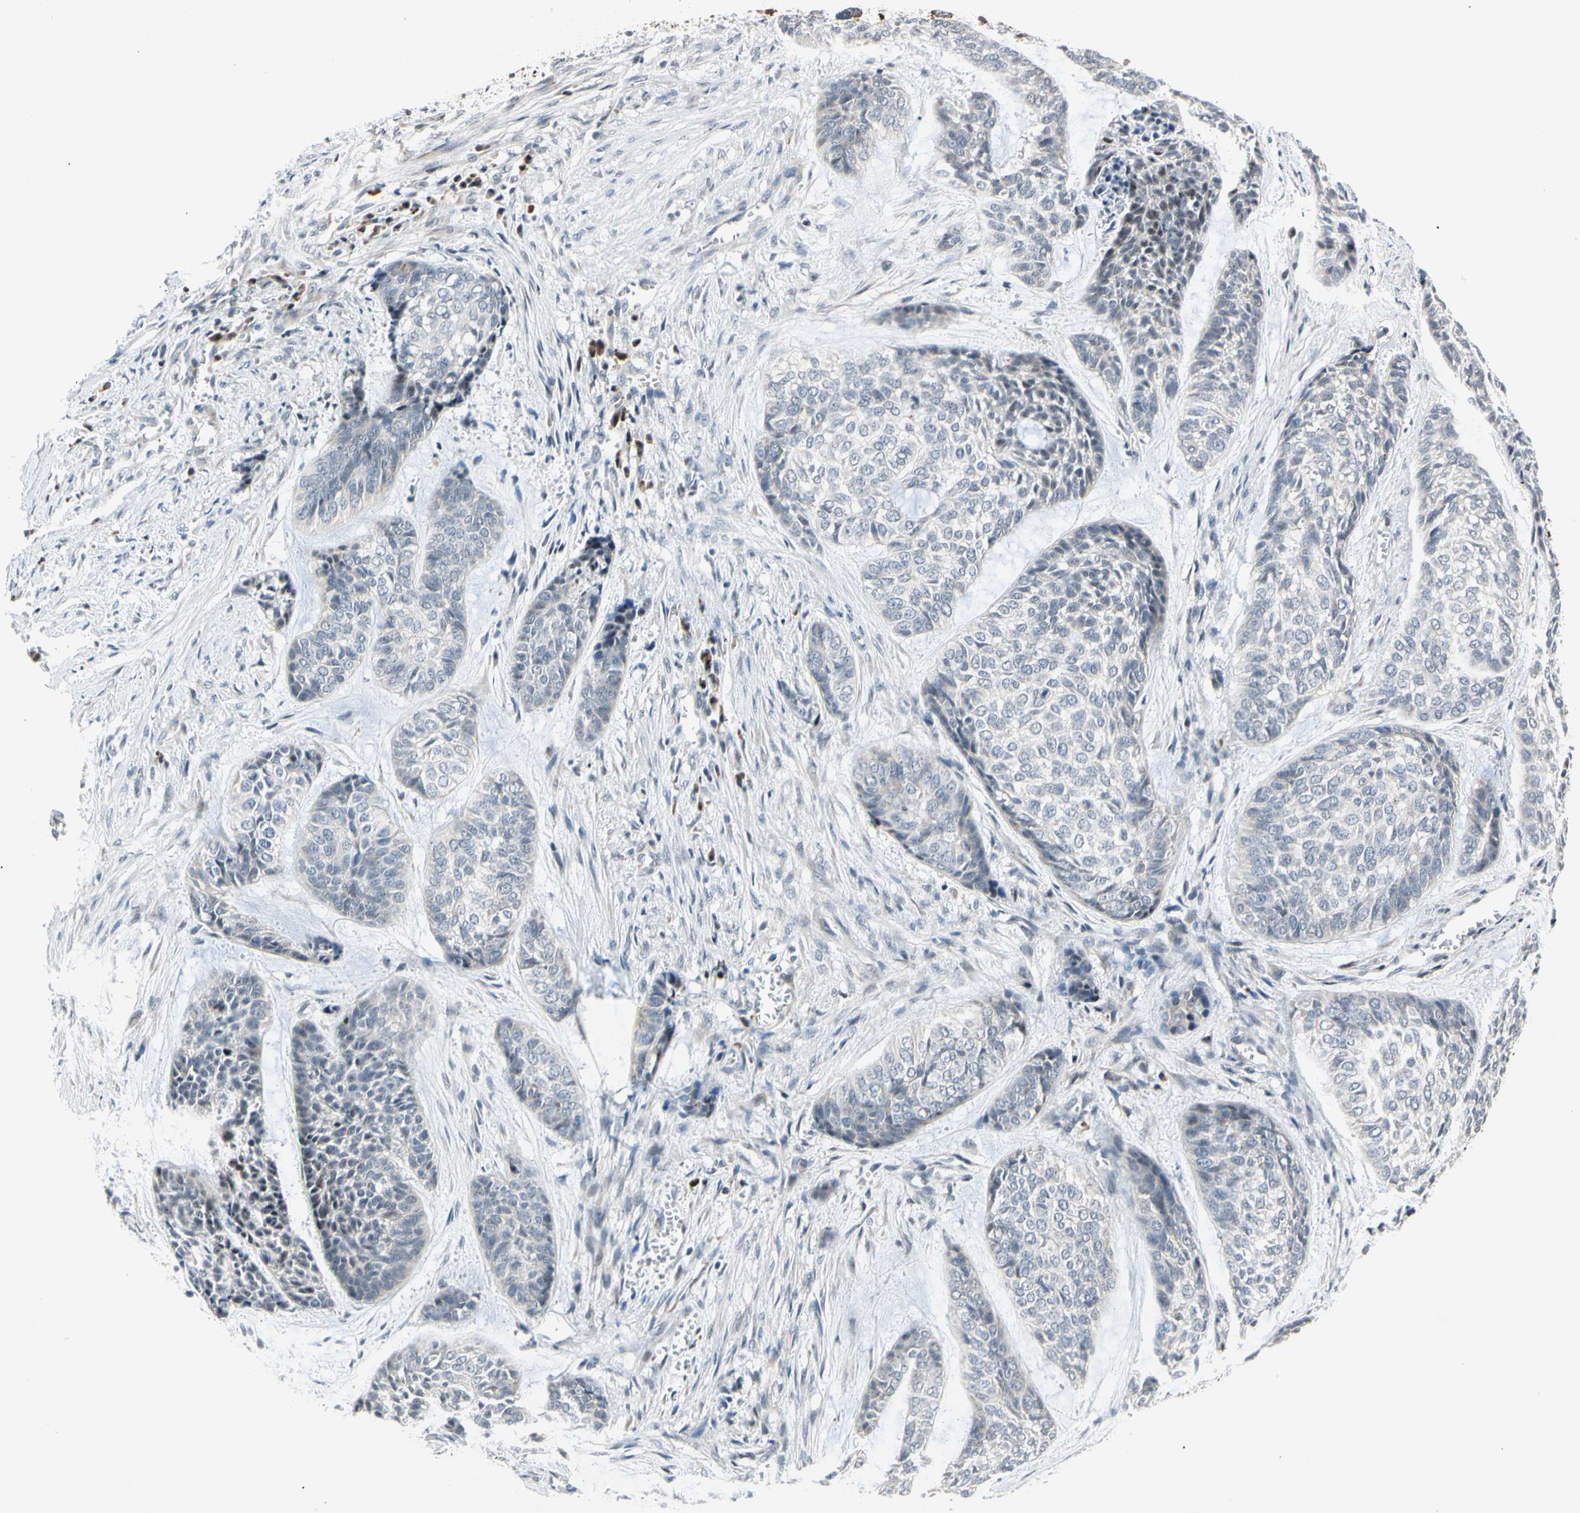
{"staining": {"intensity": "negative", "quantity": "none", "location": "none"}, "tissue": "skin cancer", "cell_type": "Tumor cells", "image_type": "cancer", "snomed": [{"axis": "morphology", "description": "Basal cell carcinoma"}, {"axis": "topography", "description": "Skin"}], "caption": "Immunohistochemistry (IHC) histopathology image of skin cancer stained for a protein (brown), which exhibits no expression in tumor cells.", "gene": "MARK1", "patient": {"sex": "female", "age": 64}}